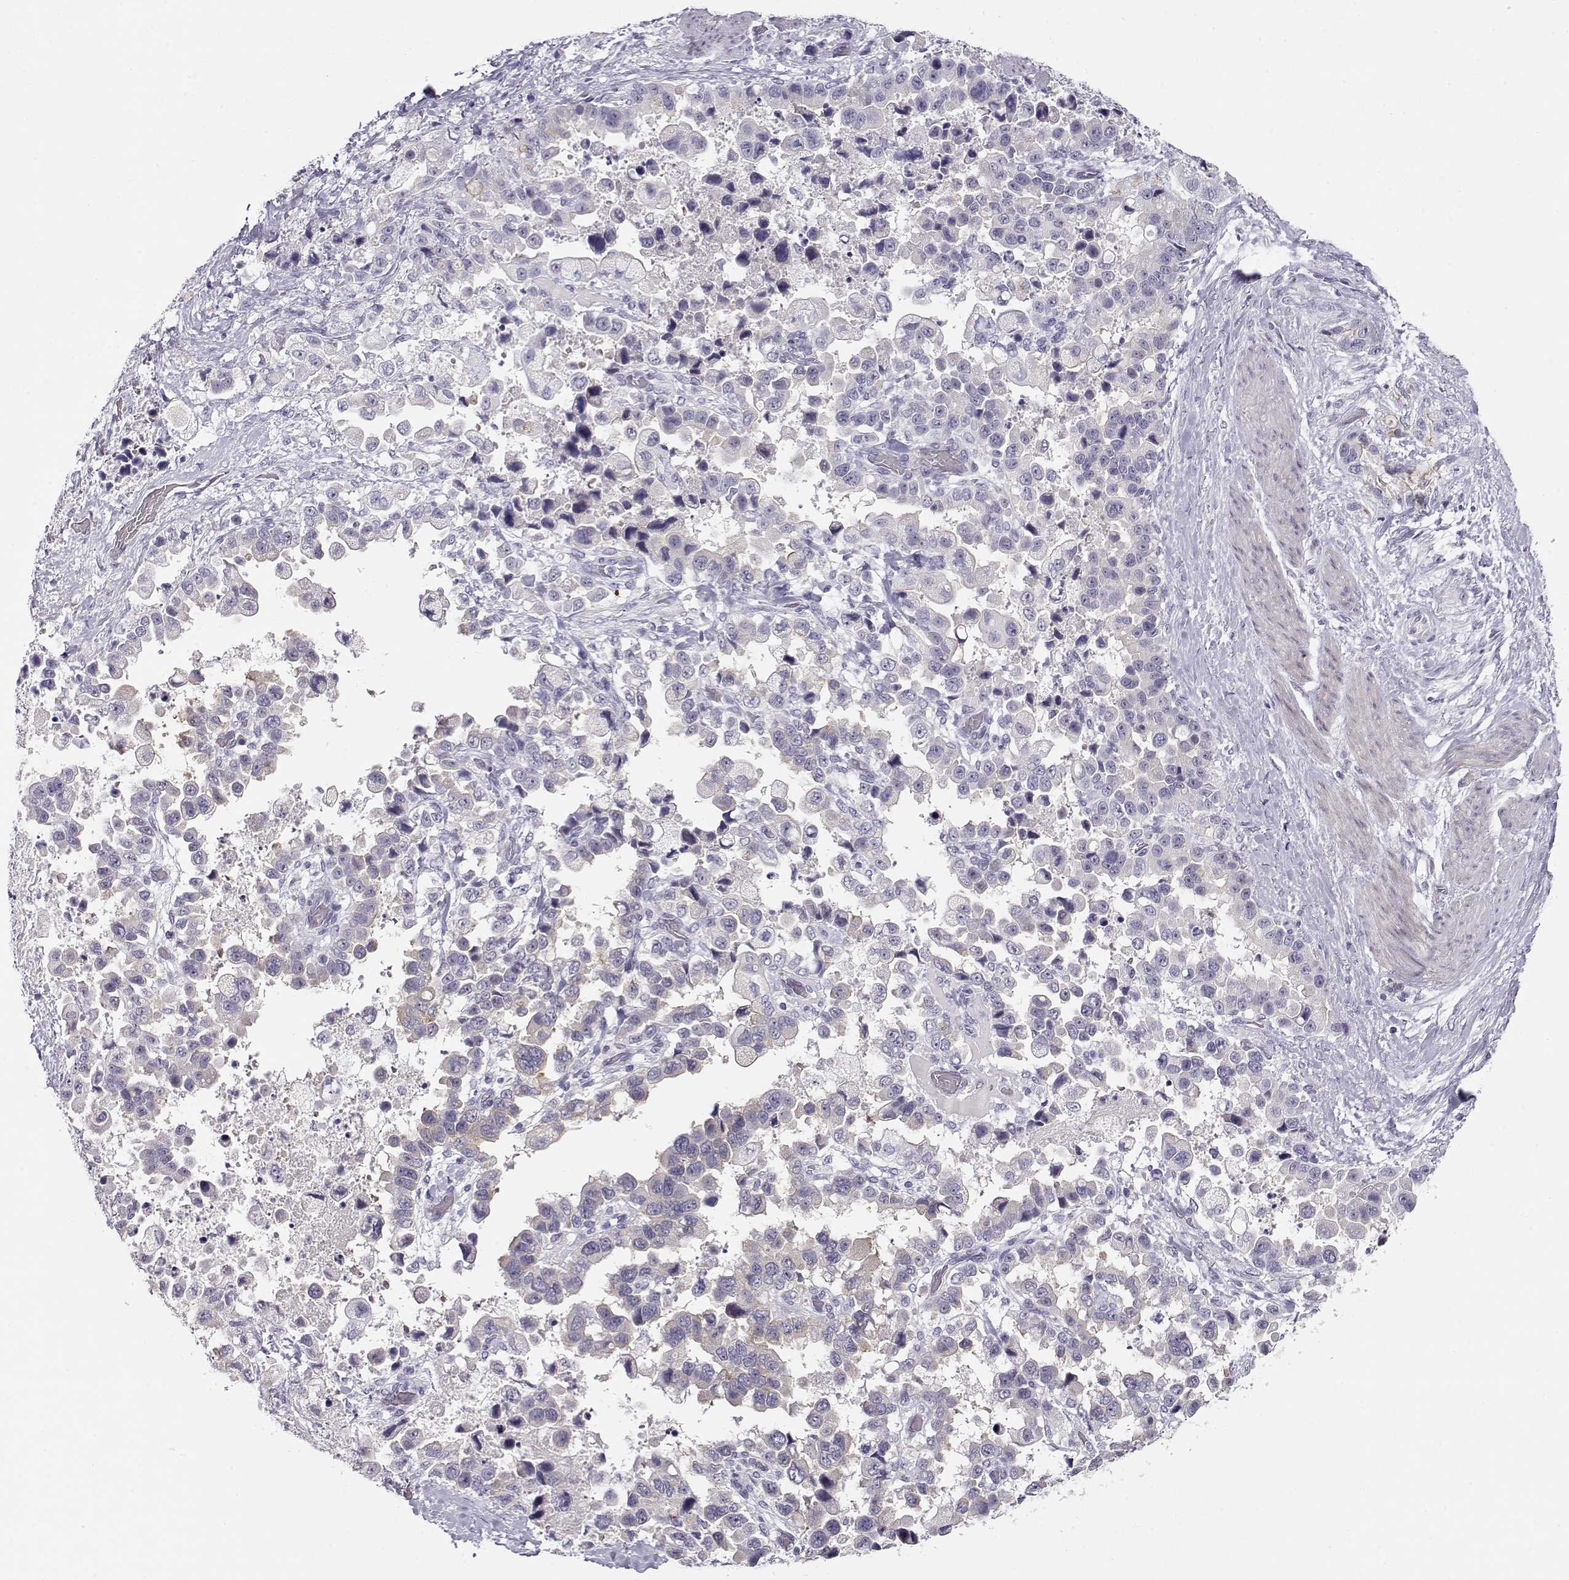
{"staining": {"intensity": "negative", "quantity": "none", "location": "none"}, "tissue": "stomach cancer", "cell_type": "Tumor cells", "image_type": "cancer", "snomed": [{"axis": "morphology", "description": "Adenocarcinoma, NOS"}, {"axis": "topography", "description": "Stomach"}], "caption": "Protein analysis of stomach adenocarcinoma shows no significant positivity in tumor cells. The staining is performed using DAB (3,3'-diaminobenzidine) brown chromogen with nuclei counter-stained in using hematoxylin.", "gene": "CRX", "patient": {"sex": "male", "age": 59}}